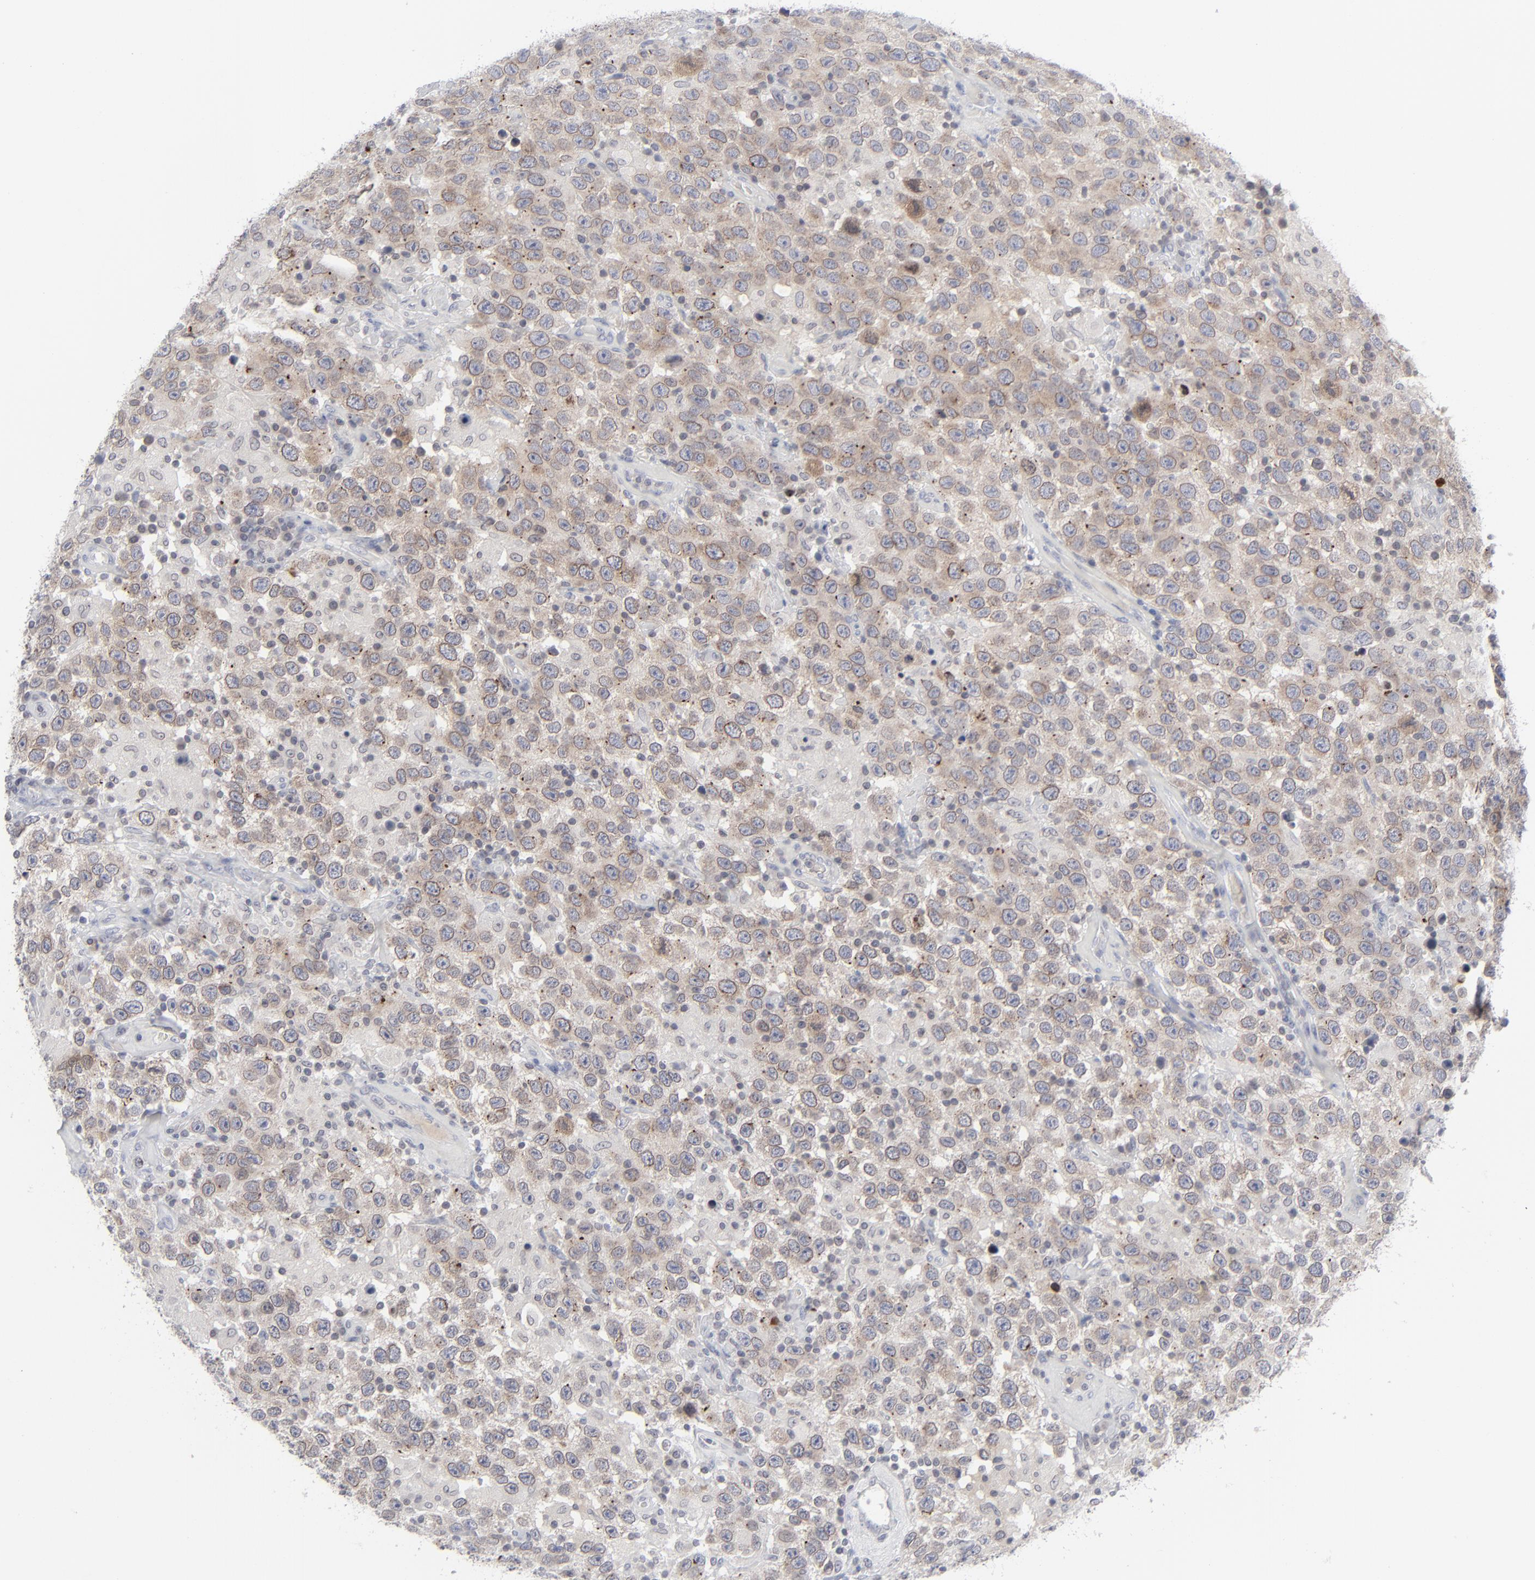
{"staining": {"intensity": "weak", "quantity": "25%-75%", "location": "cytoplasmic/membranous"}, "tissue": "testis cancer", "cell_type": "Tumor cells", "image_type": "cancer", "snomed": [{"axis": "morphology", "description": "Seminoma, NOS"}, {"axis": "topography", "description": "Testis"}], "caption": "Immunohistochemistry (DAB) staining of human seminoma (testis) reveals weak cytoplasmic/membranous protein expression in approximately 25%-75% of tumor cells.", "gene": "NUP88", "patient": {"sex": "male", "age": 41}}